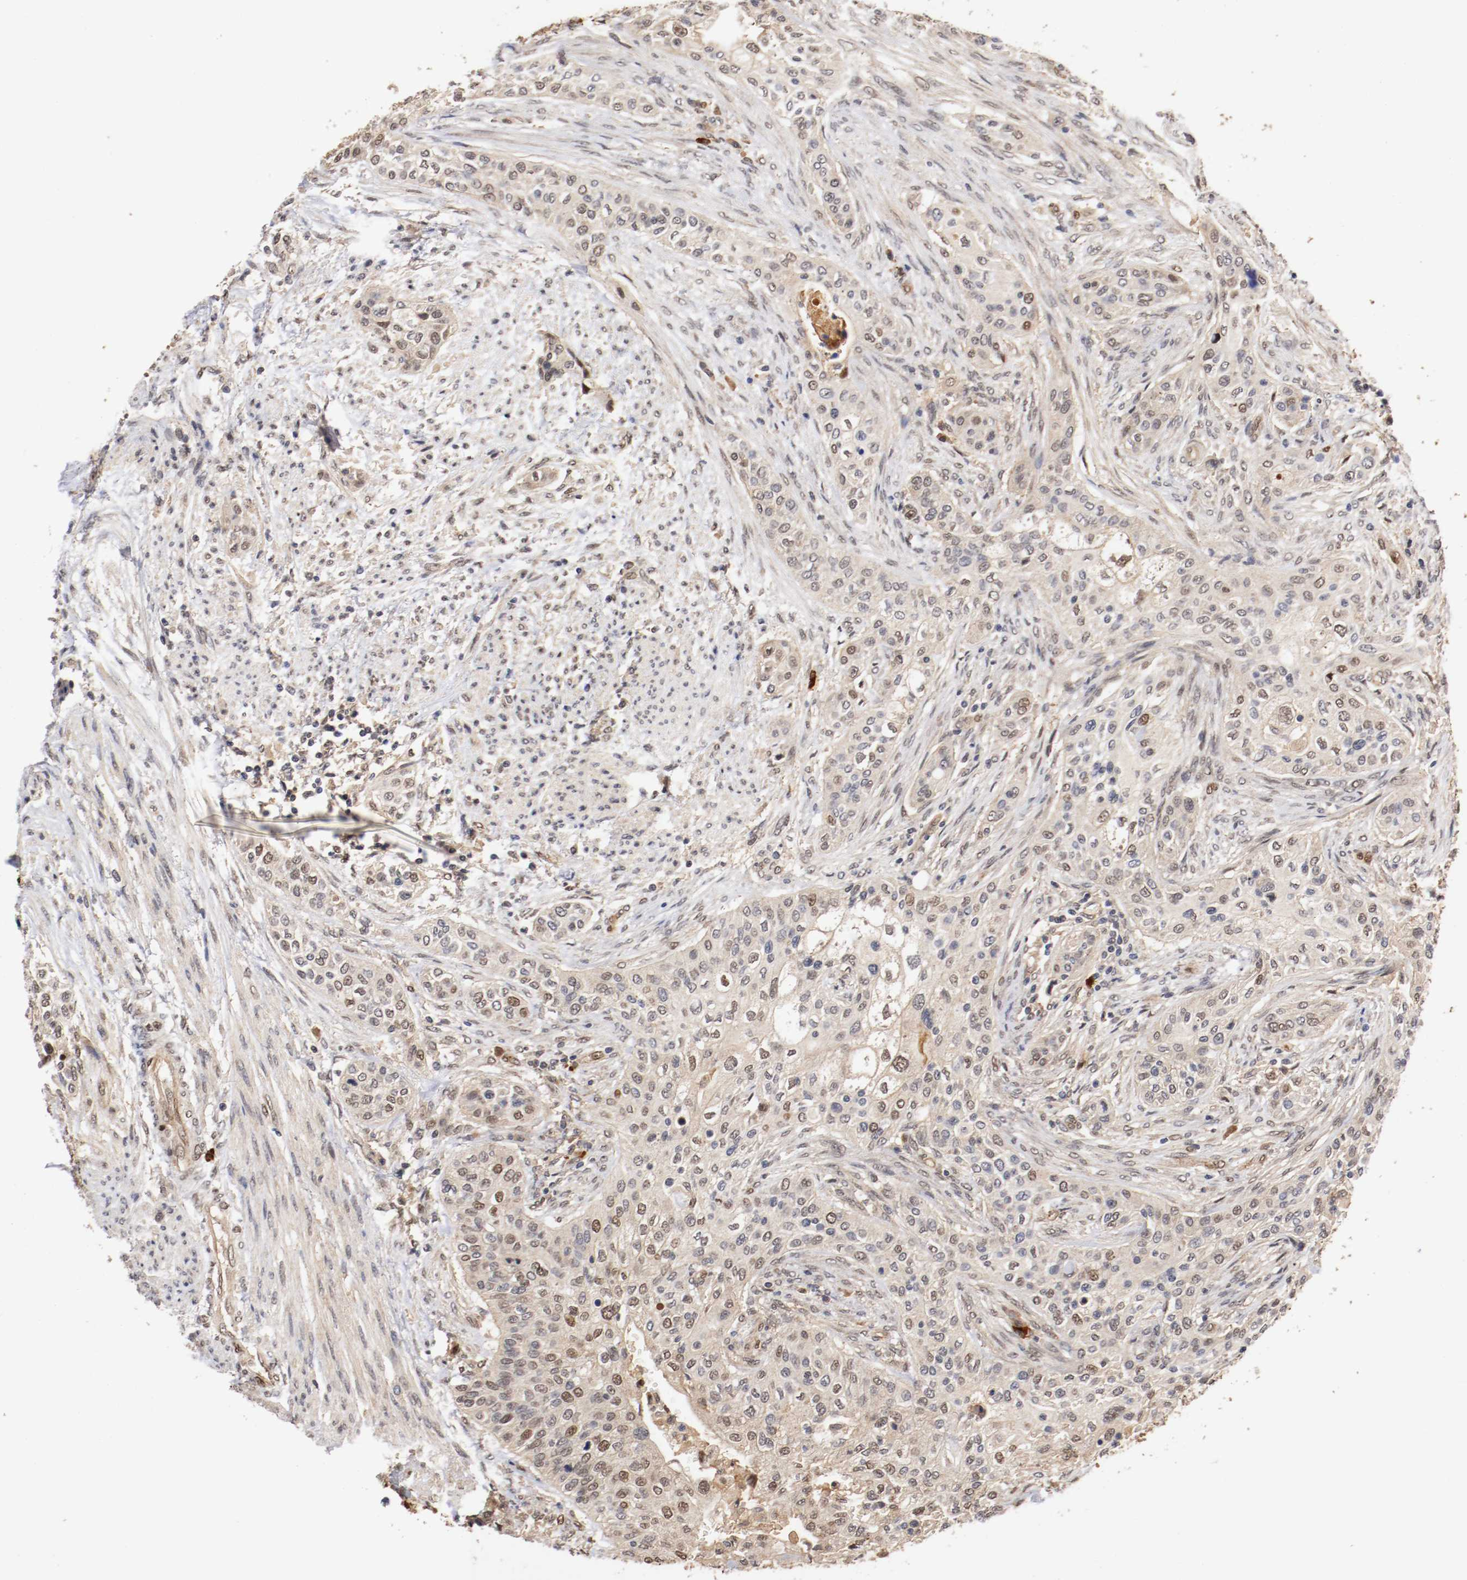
{"staining": {"intensity": "weak", "quantity": ">75%", "location": "cytoplasmic/membranous,nuclear"}, "tissue": "urothelial cancer", "cell_type": "Tumor cells", "image_type": "cancer", "snomed": [{"axis": "morphology", "description": "Urothelial carcinoma, High grade"}, {"axis": "topography", "description": "Urinary bladder"}], "caption": "Protein staining demonstrates weak cytoplasmic/membranous and nuclear positivity in approximately >75% of tumor cells in urothelial cancer. (brown staining indicates protein expression, while blue staining denotes nuclei).", "gene": "DNMT3B", "patient": {"sex": "male", "age": 74}}